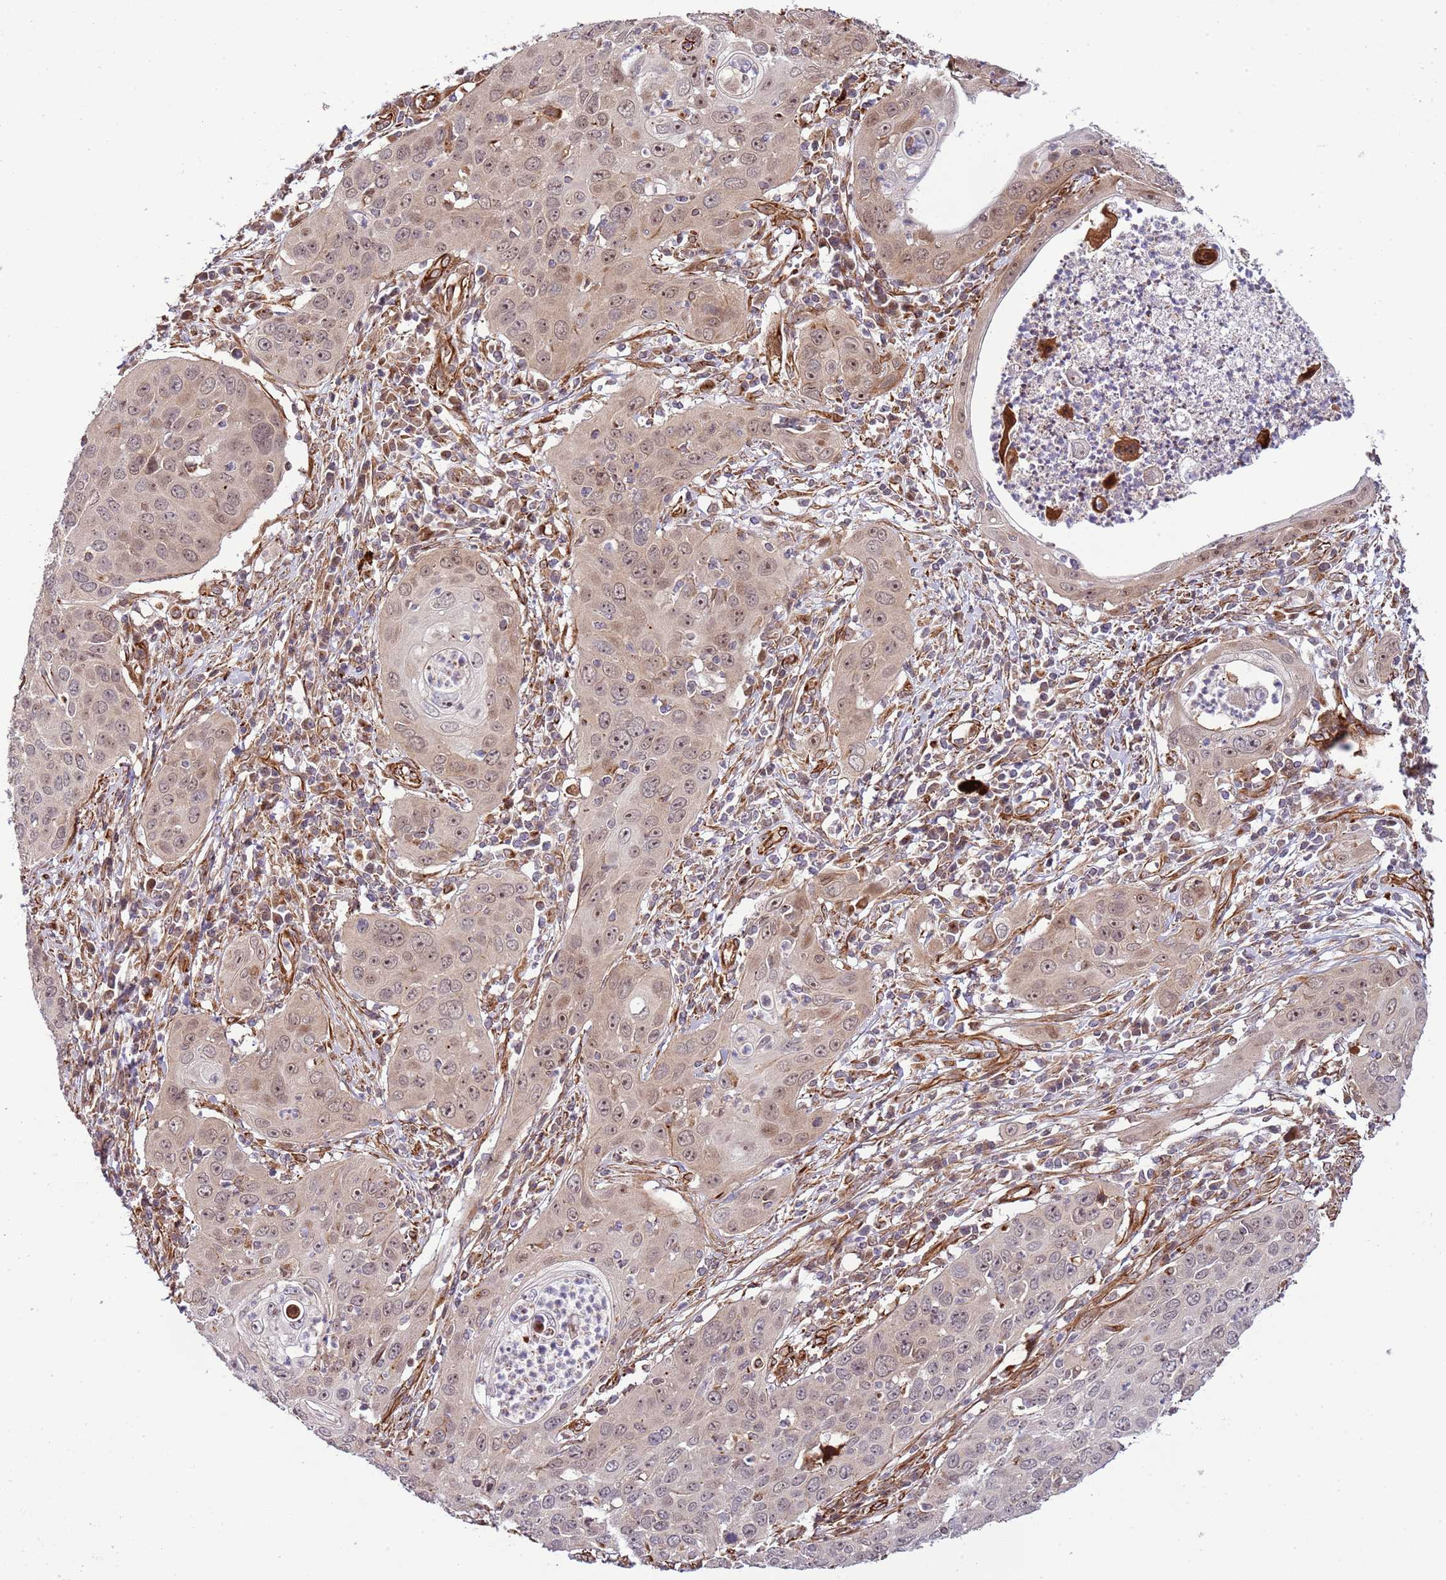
{"staining": {"intensity": "weak", "quantity": ">75%", "location": "cytoplasmic/membranous,nuclear"}, "tissue": "cervical cancer", "cell_type": "Tumor cells", "image_type": "cancer", "snomed": [{"axis": "morphology", "description": "Squamous cell carcinoma, NOS"}, {"axis": "topography", "description": "Cervix"}], "caption": "Squamous cell carcinoma (cervical) was stained to show a protein in brown. There is low levels of weak cytoplasmic/membranous and nuclear expression in about >75% of tumor cells. (Stains: DAB in brown, nuclei in blue, Microscopy: brightfield microscopy at high magnification).", "gene": "NEK3", "patient": {"sex": "female", "age": 36}}